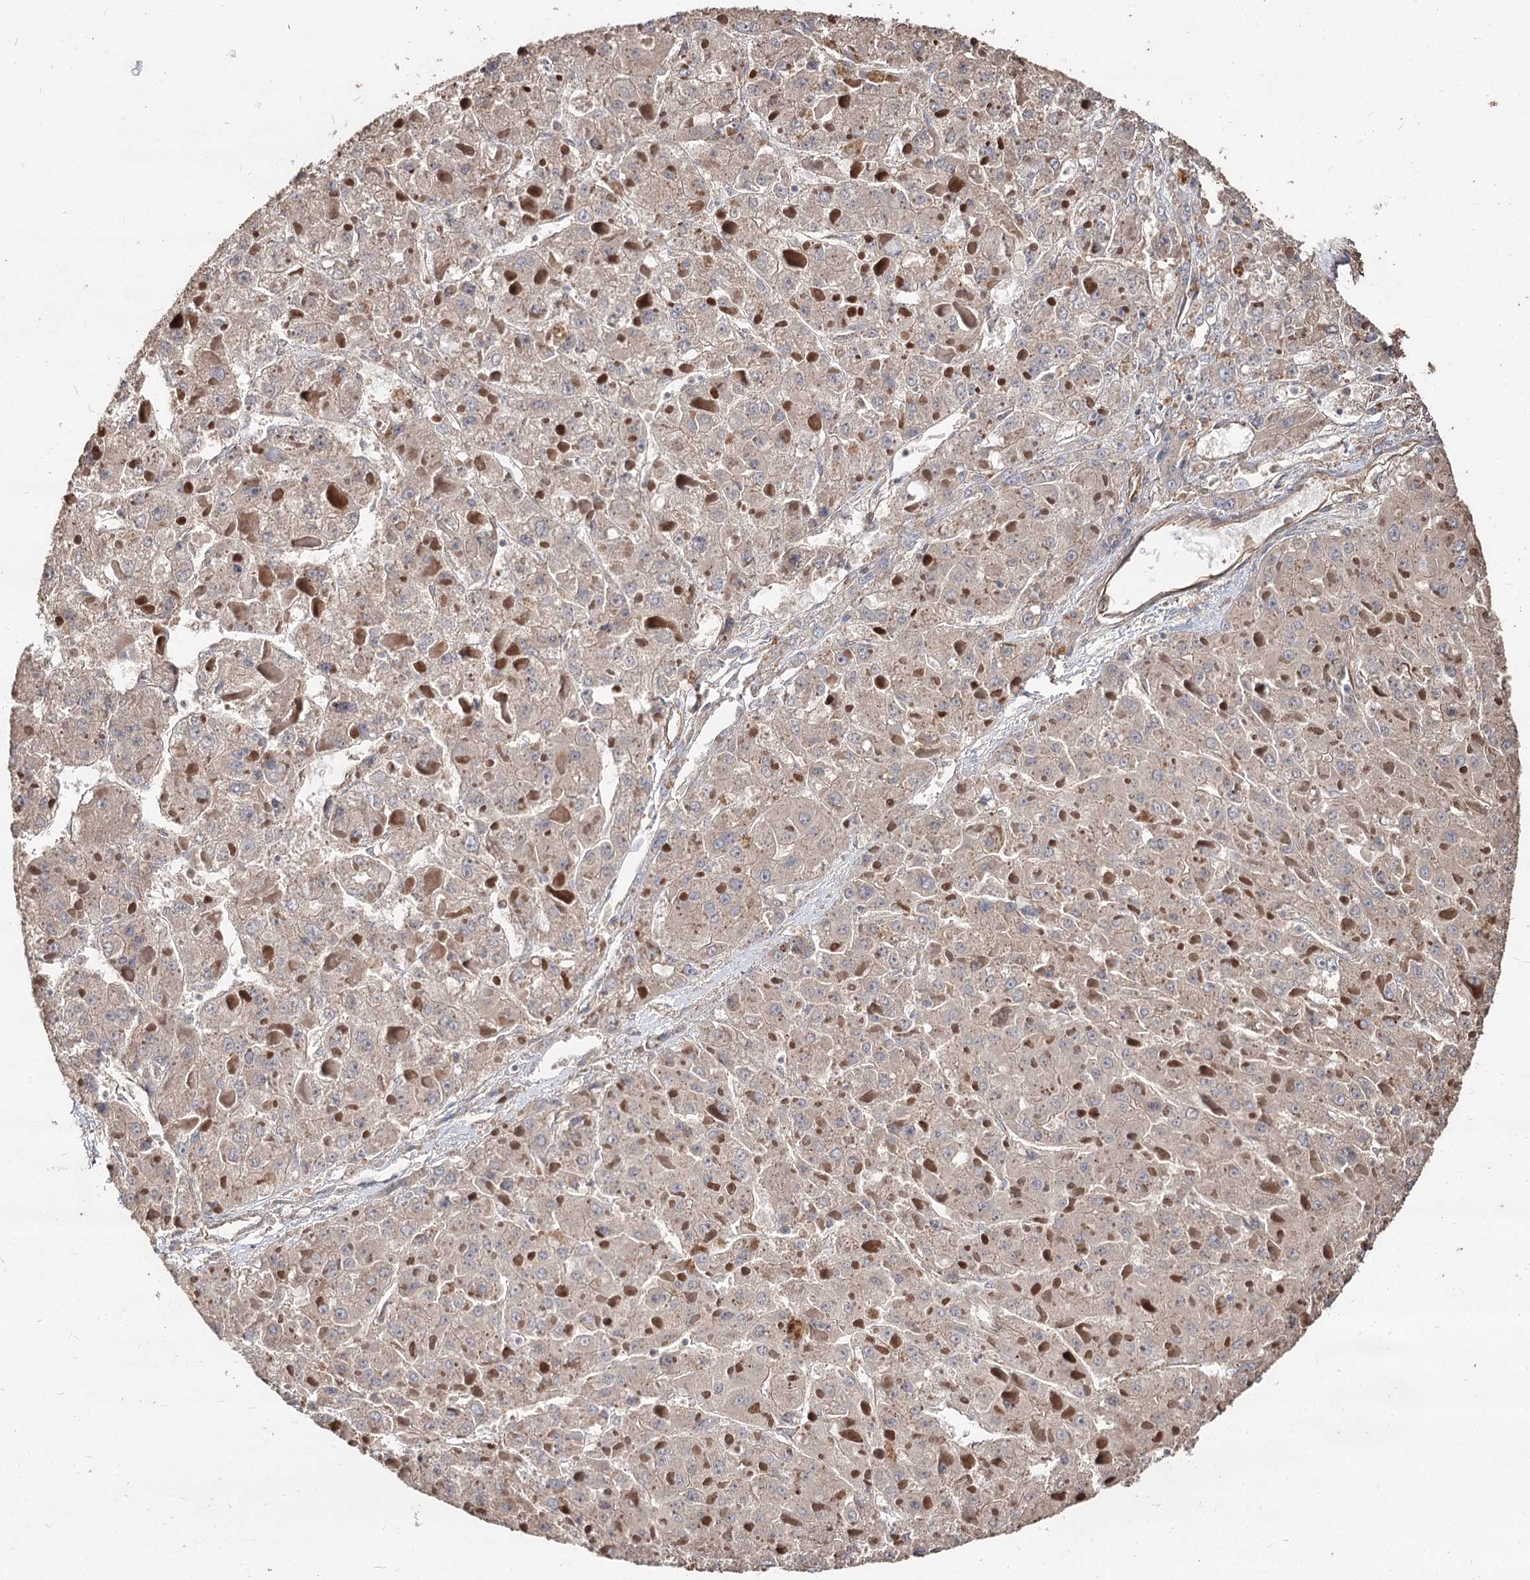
{"staining": {"intensity": "weak", "quantity": "25%-75%", "location": "cytoplasmic/membranous"}, "tissue": "liver cancer", "cell_type": "Tumor cells", "image_type": "cancer", "snomed": [{"axis": "morphology", "description": "Carcinoma, Hepatocellular, NOS"}, {"axis": "topography", "description": "Liver"}], "caption": "Immunohistochemistry micrograph of liver cancer (hepatocellular carcinoma) stained for a protein (brown), which displays low levels of weak cytoplasmic/membranous staining in approximately 25%-75% of tumor cells.", "gene": "SPART", "patient": {"sex": "female", "age": 73}}